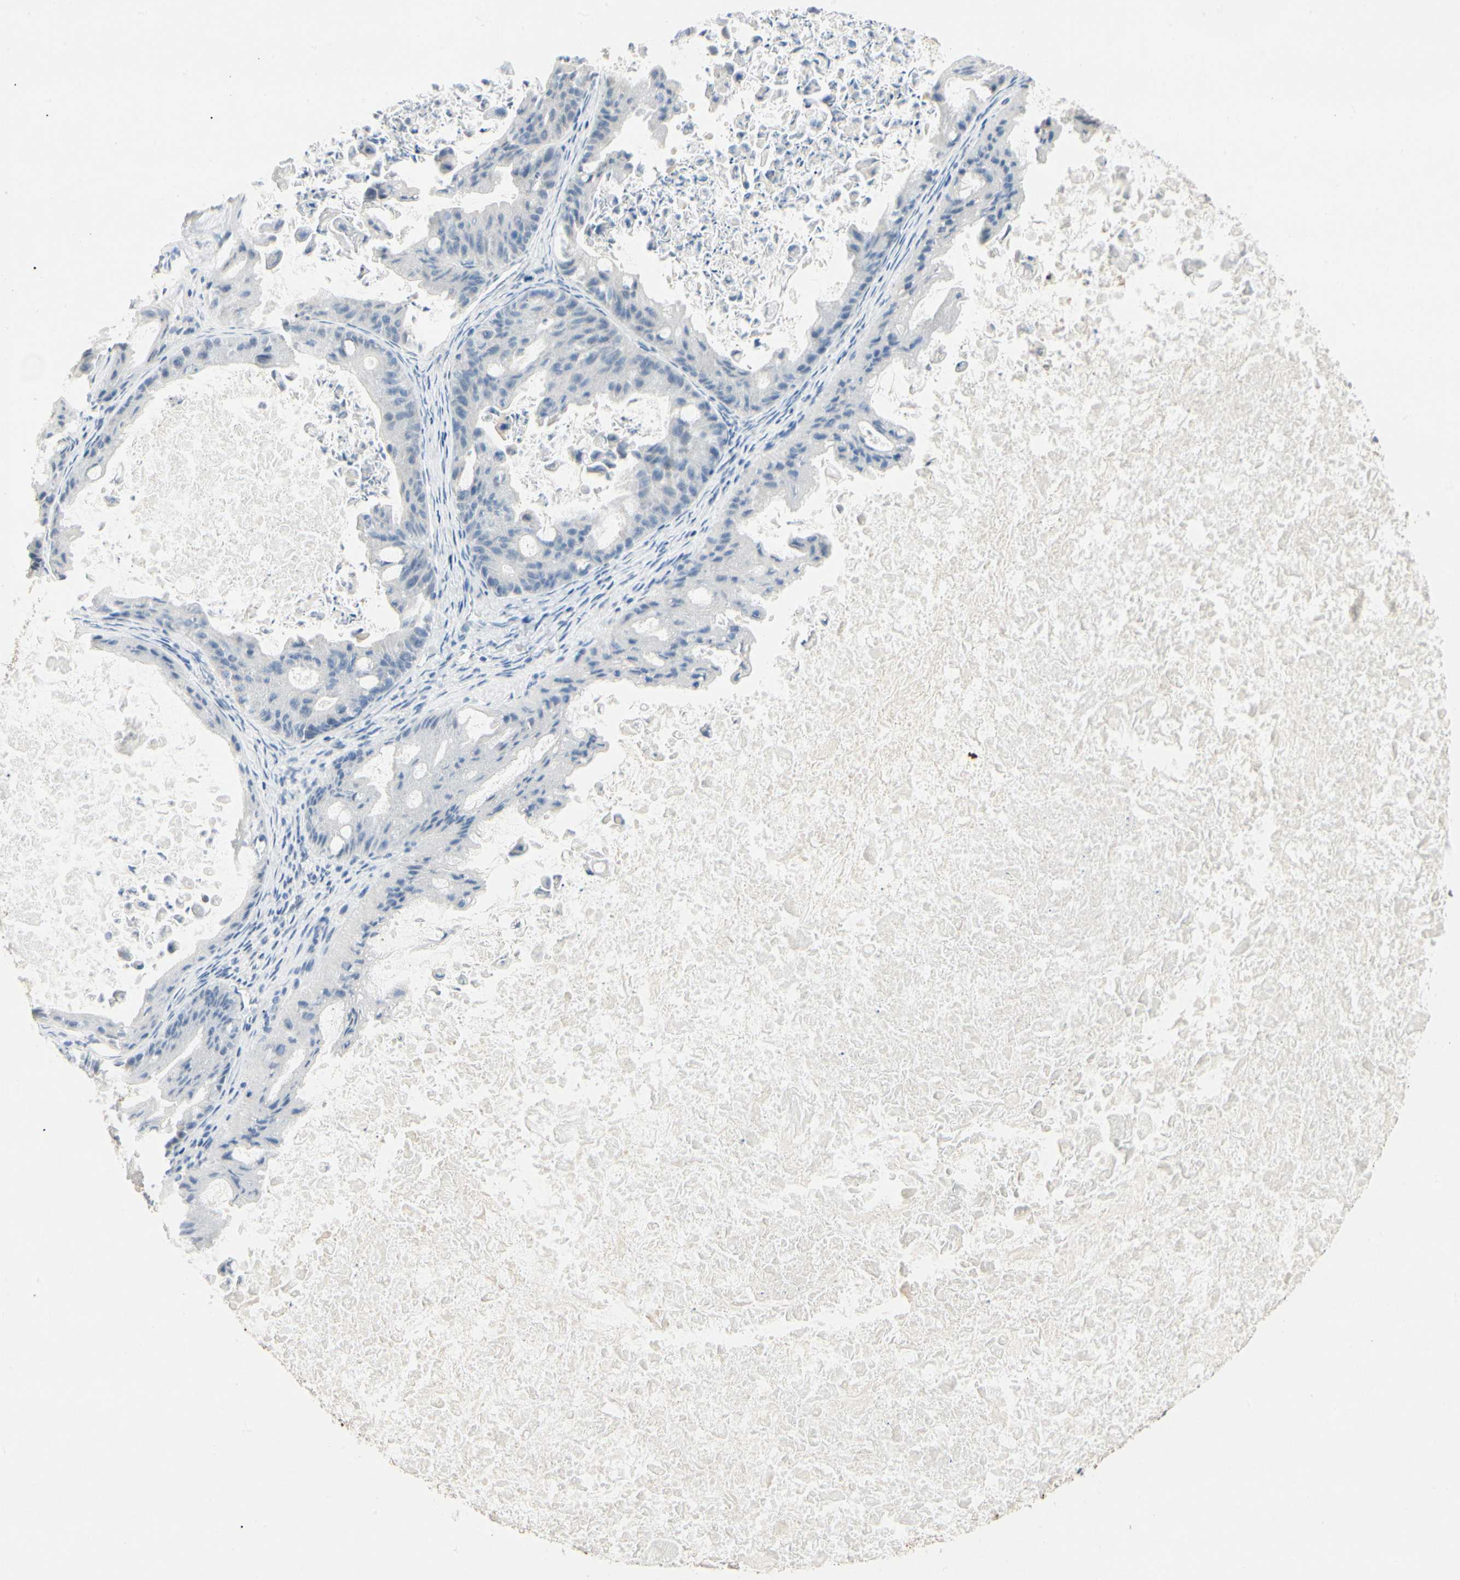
{"staining": {"intensity": "negative", "quantity": "none", "location": "none"}, "tissue": "ovarian cancer", "cell_type": "Tumor cells", "image_type": "cancer", "snomed": [{"axis": "morphology", "description": "Cystadenocarcinoma, mucinous, NOS"}, {"axis": "topography", "description": "Ovary"}], "caption": "Histopathology image shows no protein expression in tumor cells of ovarian mucinous cystadenocarcinoma tissue. The staining is performed using DAB (3,3'-diaminobenzidine) brown chromogen with nuclei counter-stained in using hematoxylin.", "gene": "AMPH", "patient": {"sex": "female", "age": 37}}